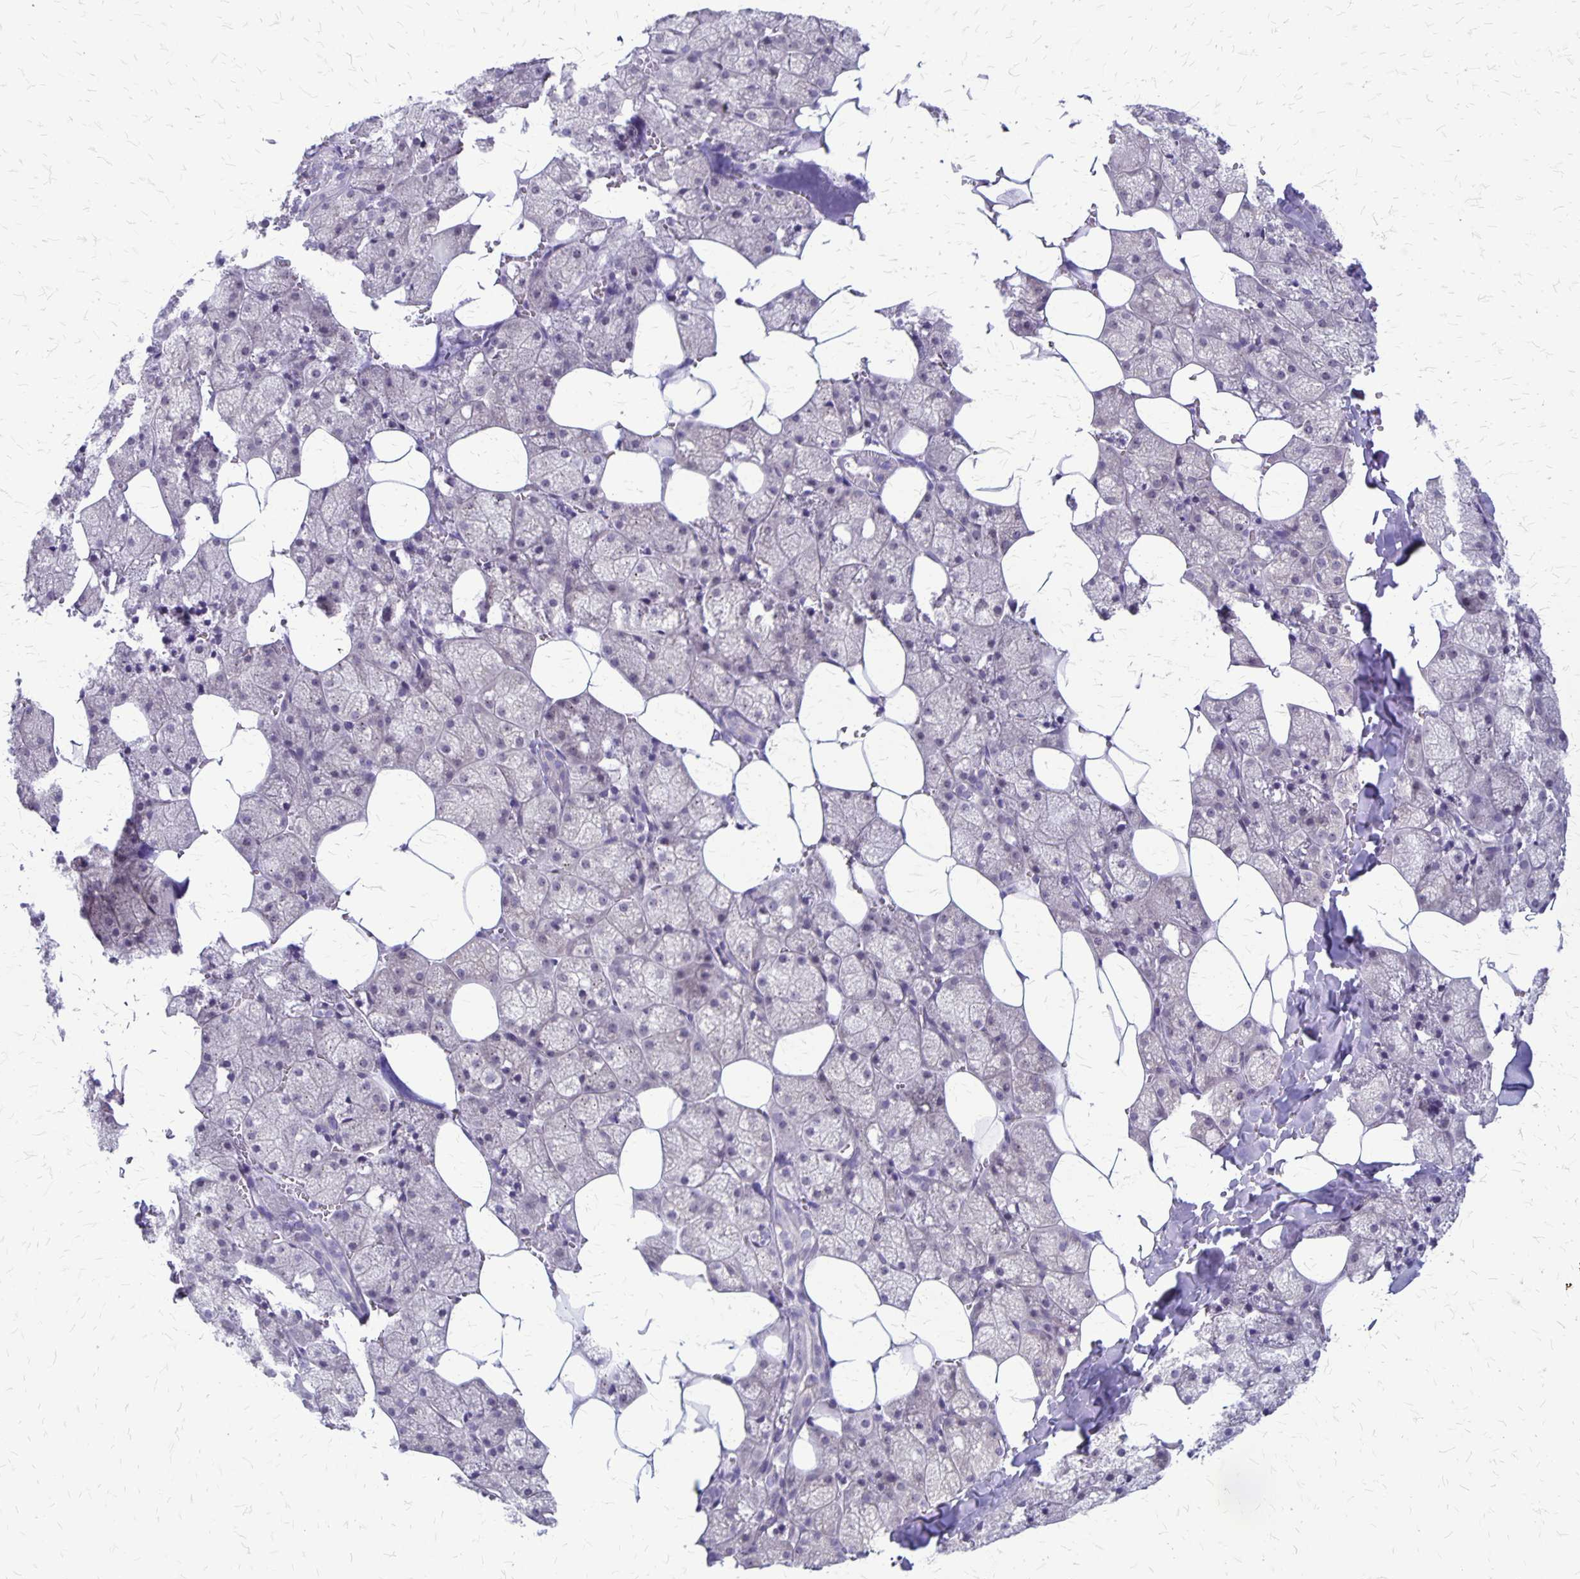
{"staining": {"intensity": "weak", "quantity": "<25%", "location": "cytoplasmic/membranous"}, "tissue": "salivary gland", "cell_type": "Glandular cells", "image_type": "normal", "snomed": [{"axis": "morphology", "description": "Normal tissue, NOS"}, {"axis": "topography", "description": "Salivary gland"}, {"axis": "topography", "description": "Peripheral nerve tissue"}], "caption": "DAB (3,3'-diaminobenzidine) immunohistochemical staining of unremarkable salivary gland exhibits no significant positivity in glandular cells.", "gene": "PLXNB3", "patient": {"sex": "male", "age": 38}}